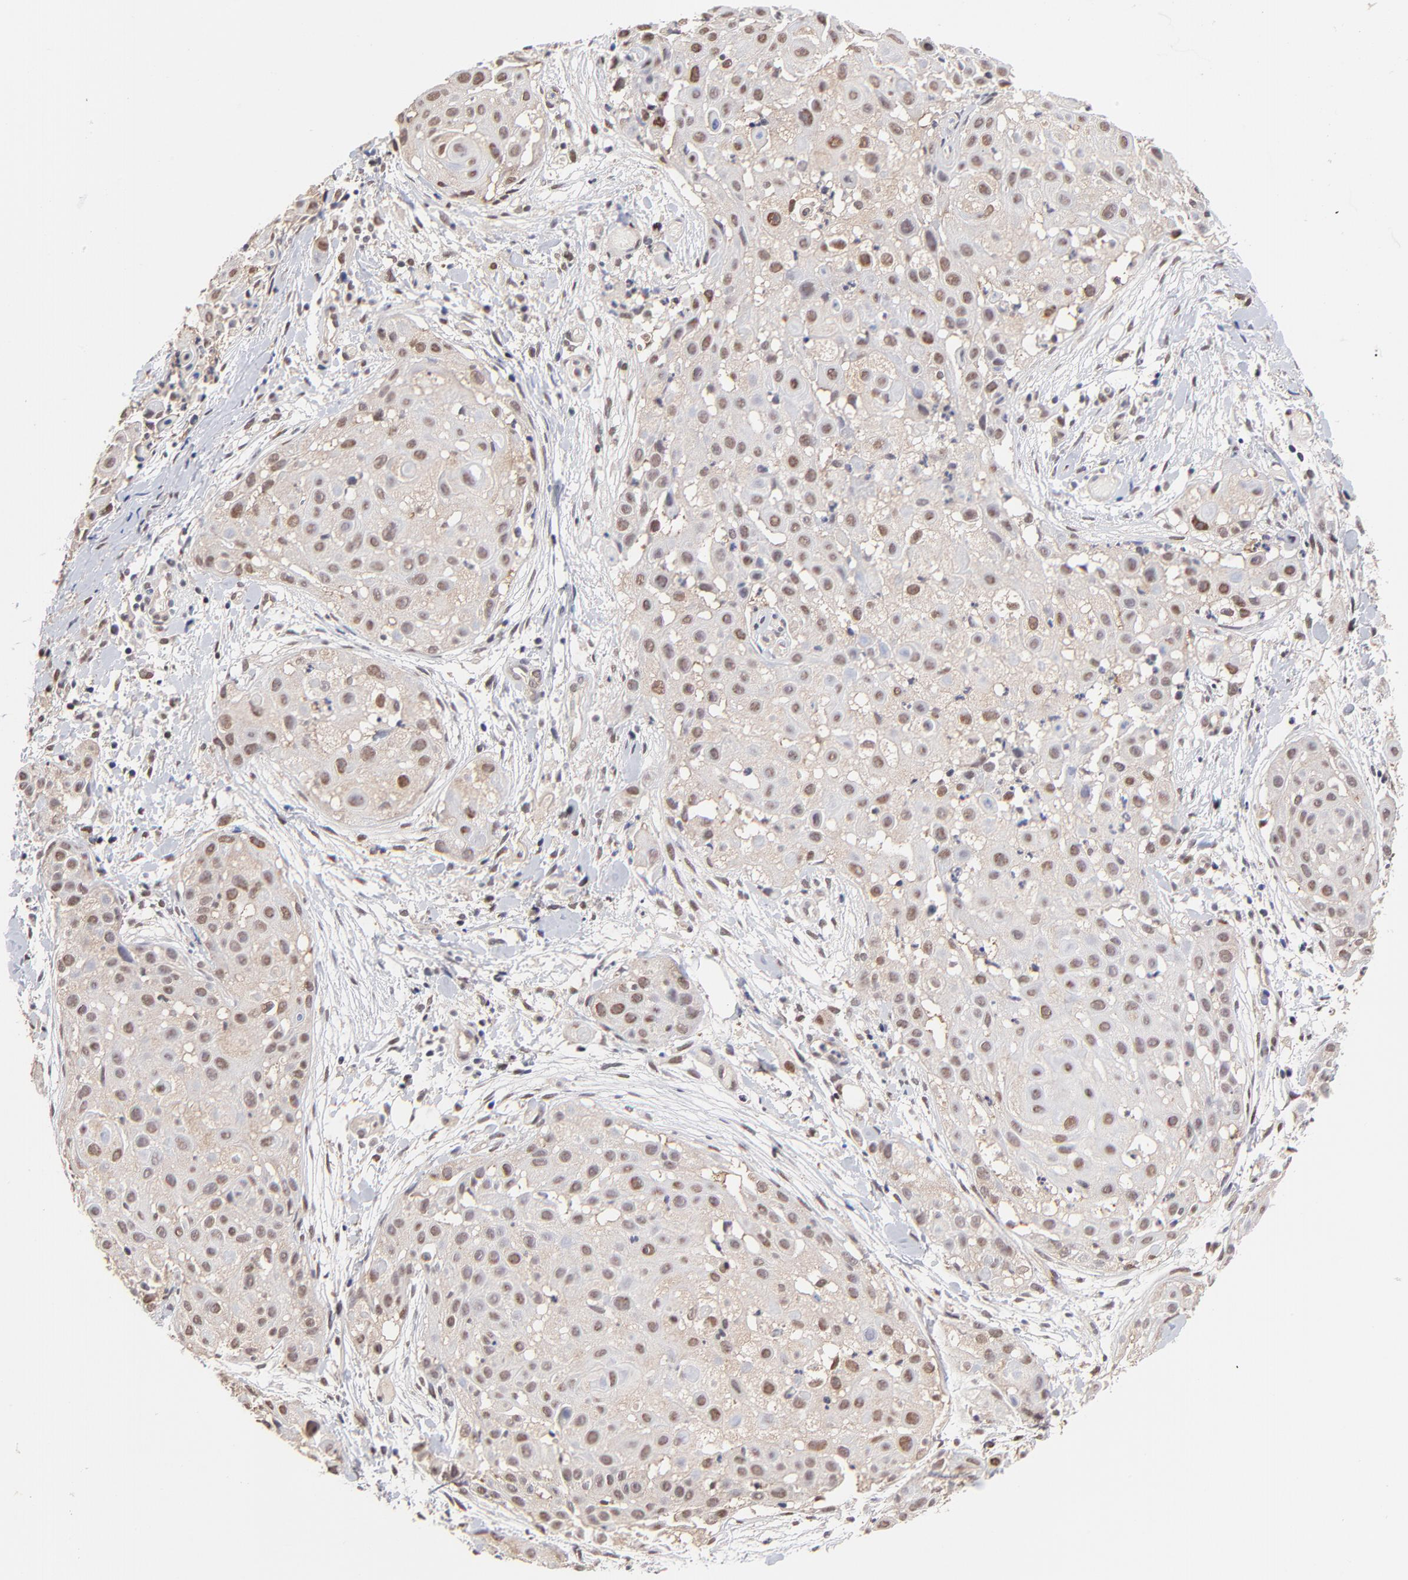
{"staining": {"intensity": "moderate", "quantity": "25%-75%", "location": "nuclear"}, "tissue": "skin cancer", "cell_type": "Tumor cells", "image_type": "cancer", "snomed": [{"axis": "morphology", "description": "Squamous cell carcinoma, NOS"}, {"axis": "topography", "description": "Skin"}], "caption": "A photomicrograph of skin cancer stained for a protein demonstrates moderate nuclear brown staining in tumor cells.", "gene": "PSMC4", "patient": {"sex": "female", "age": 57}}